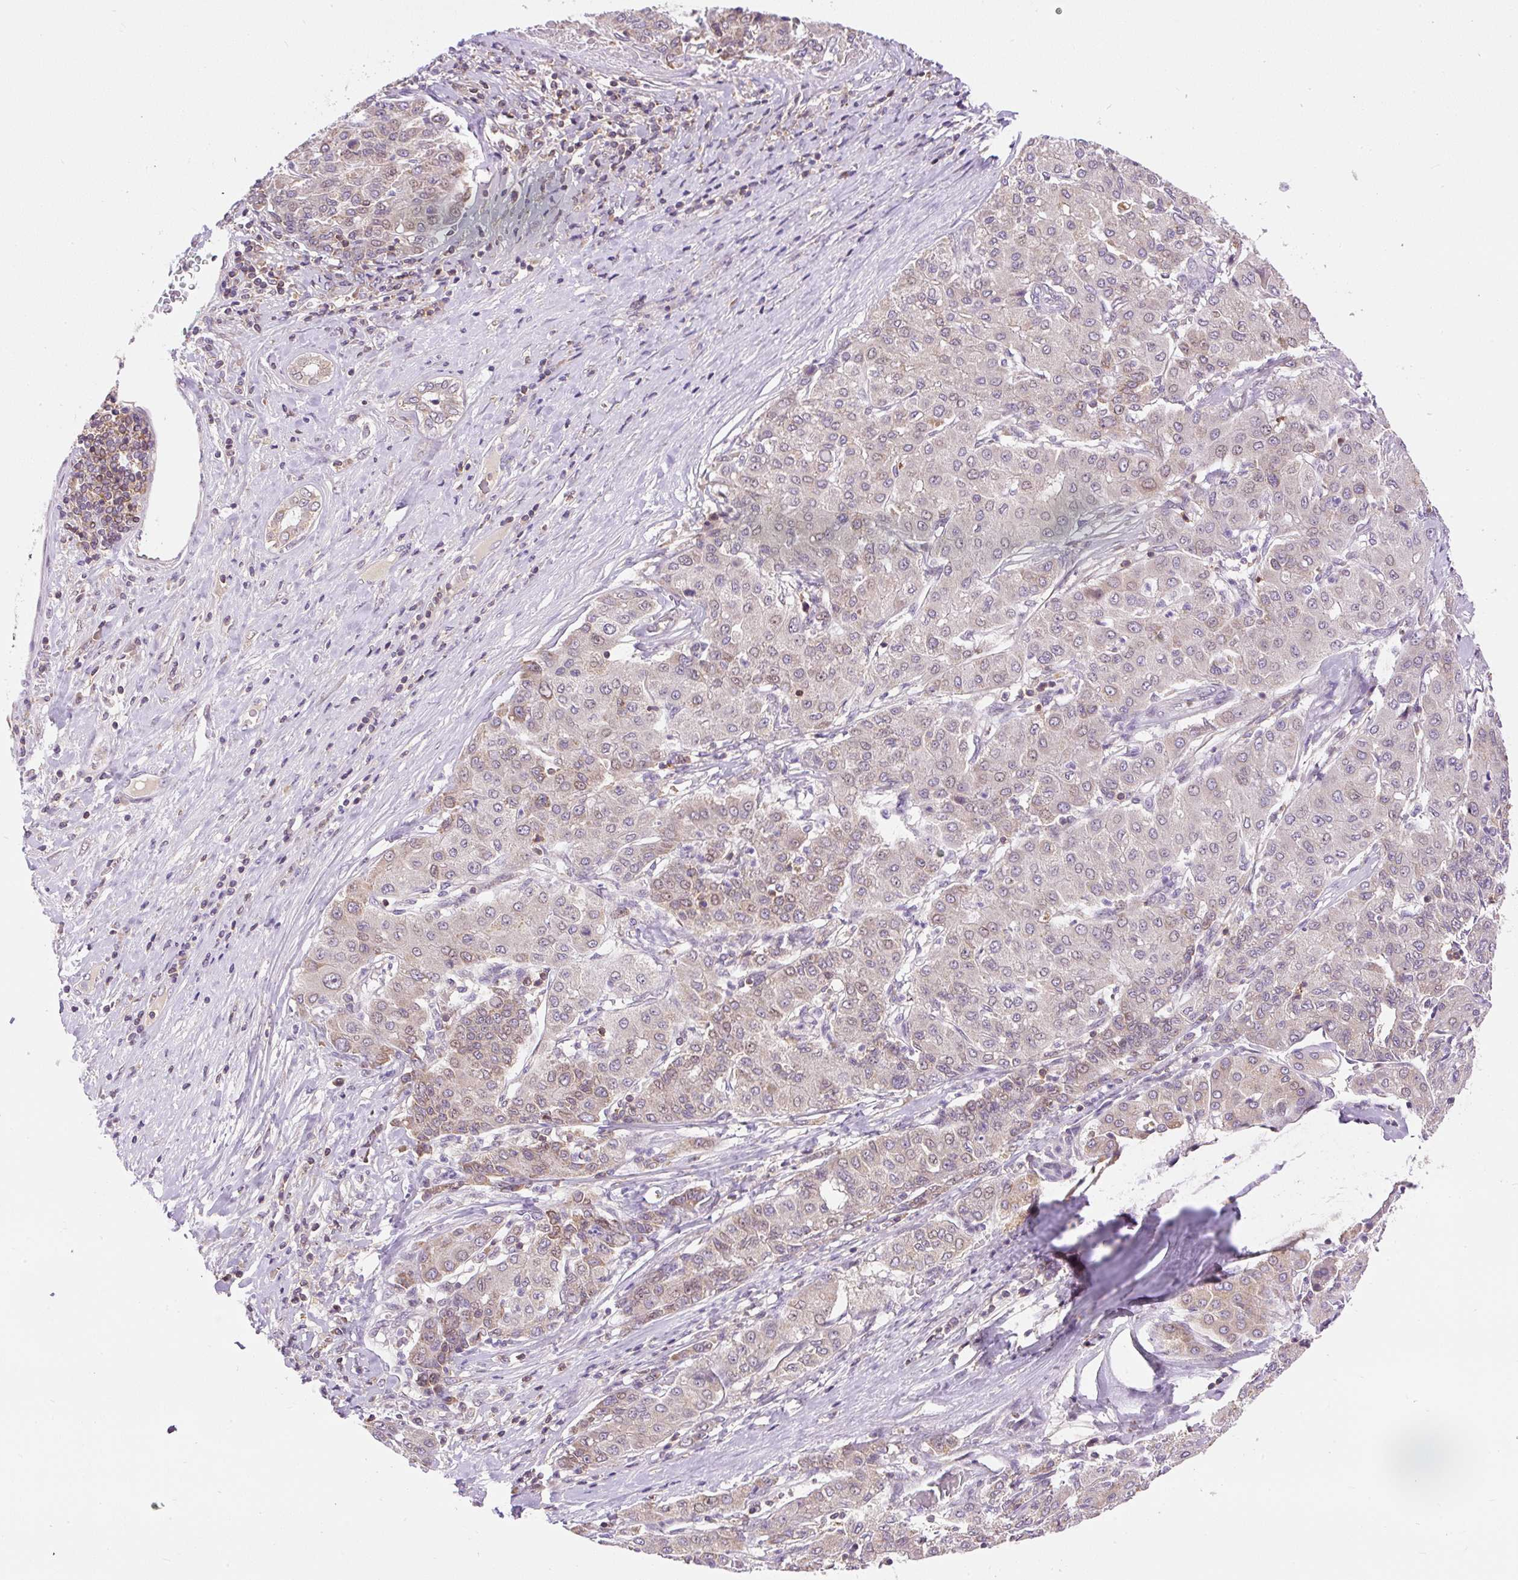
{"staining": {"intensity": "weak", "quantity": "<25%", "location": "cytoplasmic/membranous,nuclear"}, "tissue": "liver cancer", "cell_type": "Tumor cells", "image_type": "cancer", "snomed": [{"axis": "morphology", "description": "Carcinoma, Hepatocellular, NOS"}, {"axis": "topography", "description": "Liver"}], "caption": "This is an IHC micrograph of human hepatocellular carcinoma (liver). There is no positivity in tumor cells.", "gene": "CARD11", "patient": {"sex": "male", "age": 65}}